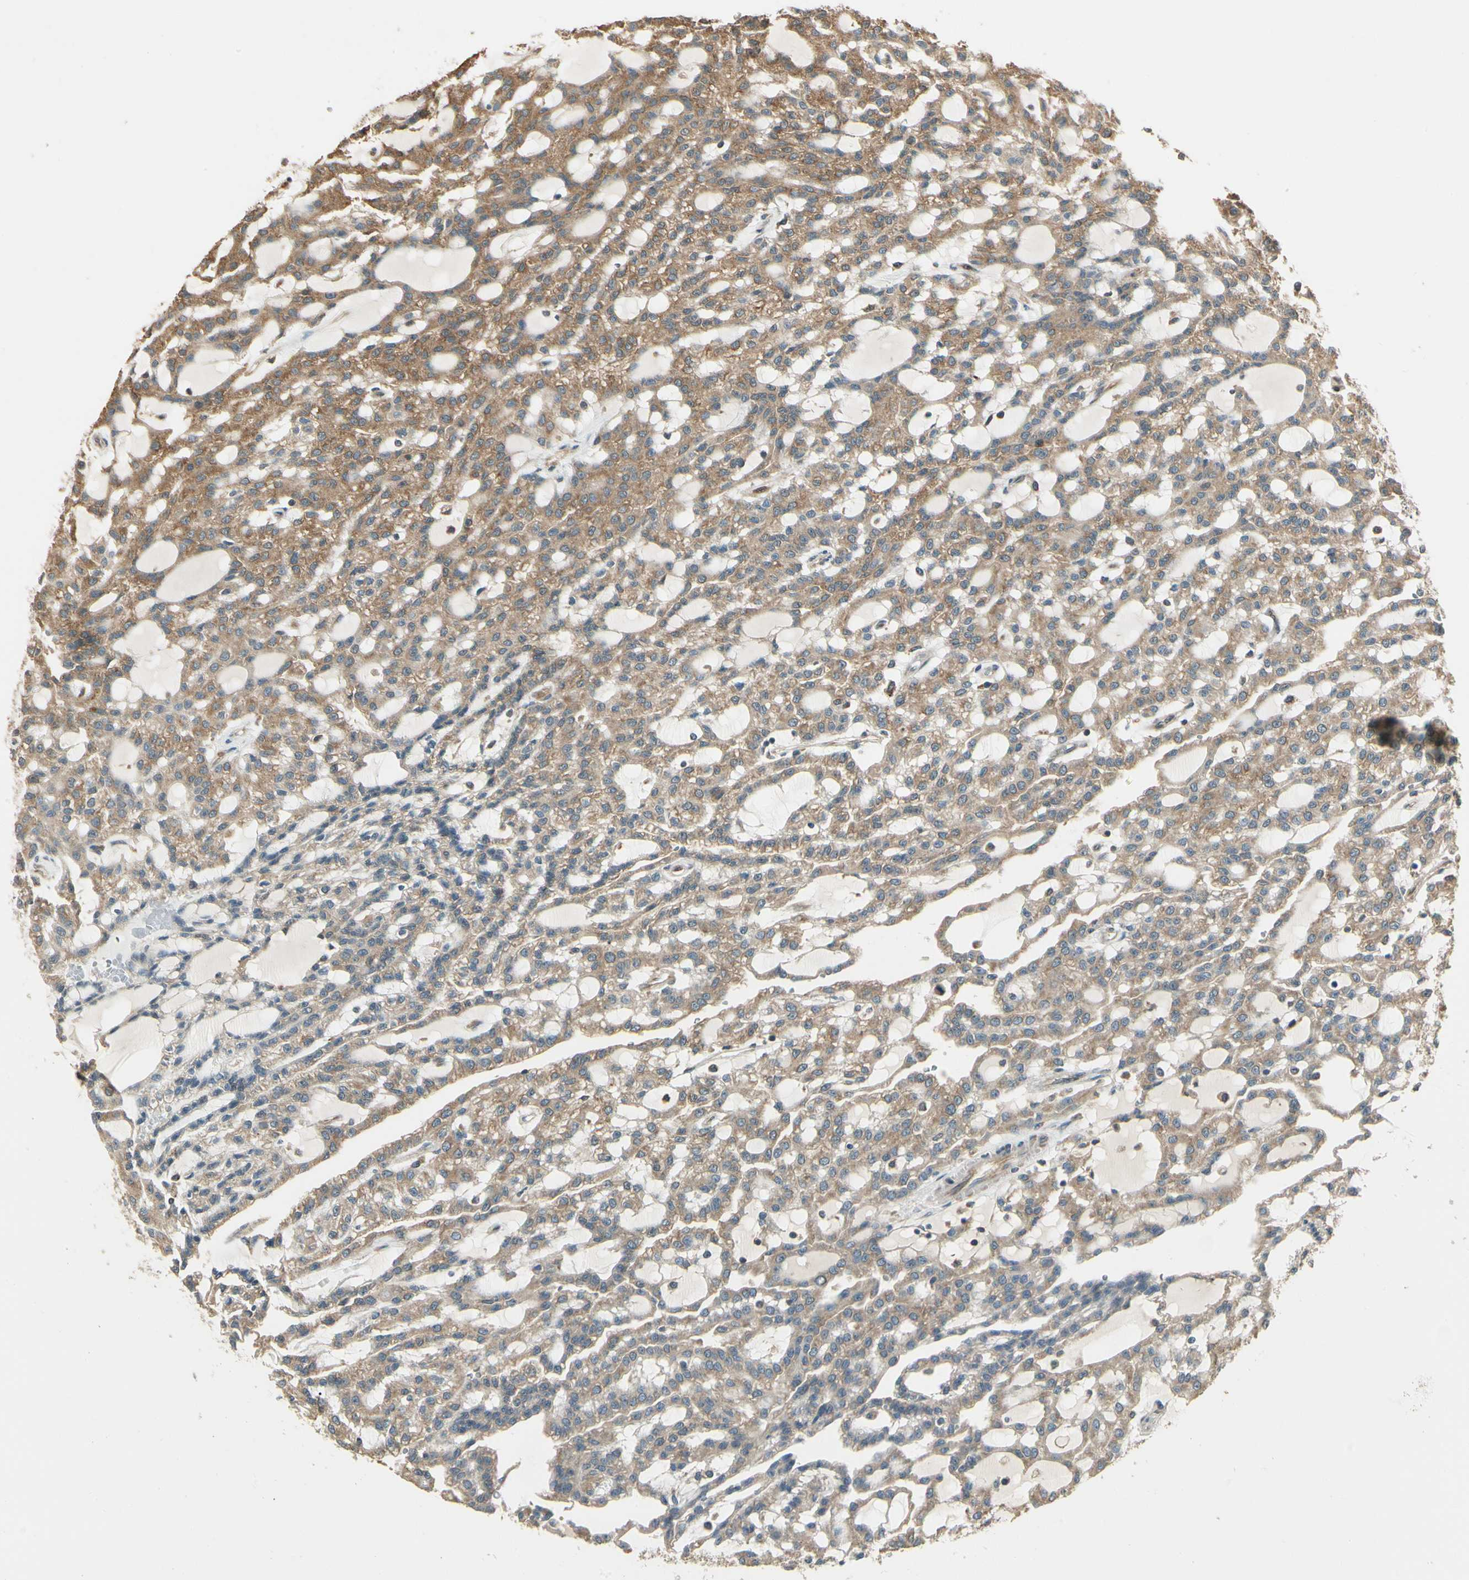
{"staining": {"intensity": "moderate", "quantity": ">75%", "location": "cytoplasmic/membranous"}, "tissue": "renal cancer", "cell_type": "Tumor cells", "image_type": "cancer", "snomed": [{"axis": "morphology", "description": "Adenocarcinoma, NOS"}, {"axis": "topography", "description": "Kidney"}], "caption": "IHC of renal cancer demonstrates medium levels of moderate cytoplasmic/membranous staining in approximately >75% of tumor cells. Nuclei are stained in blue.", "gene": "CCT7", "patient": {"sex": "male", "age": 63}}